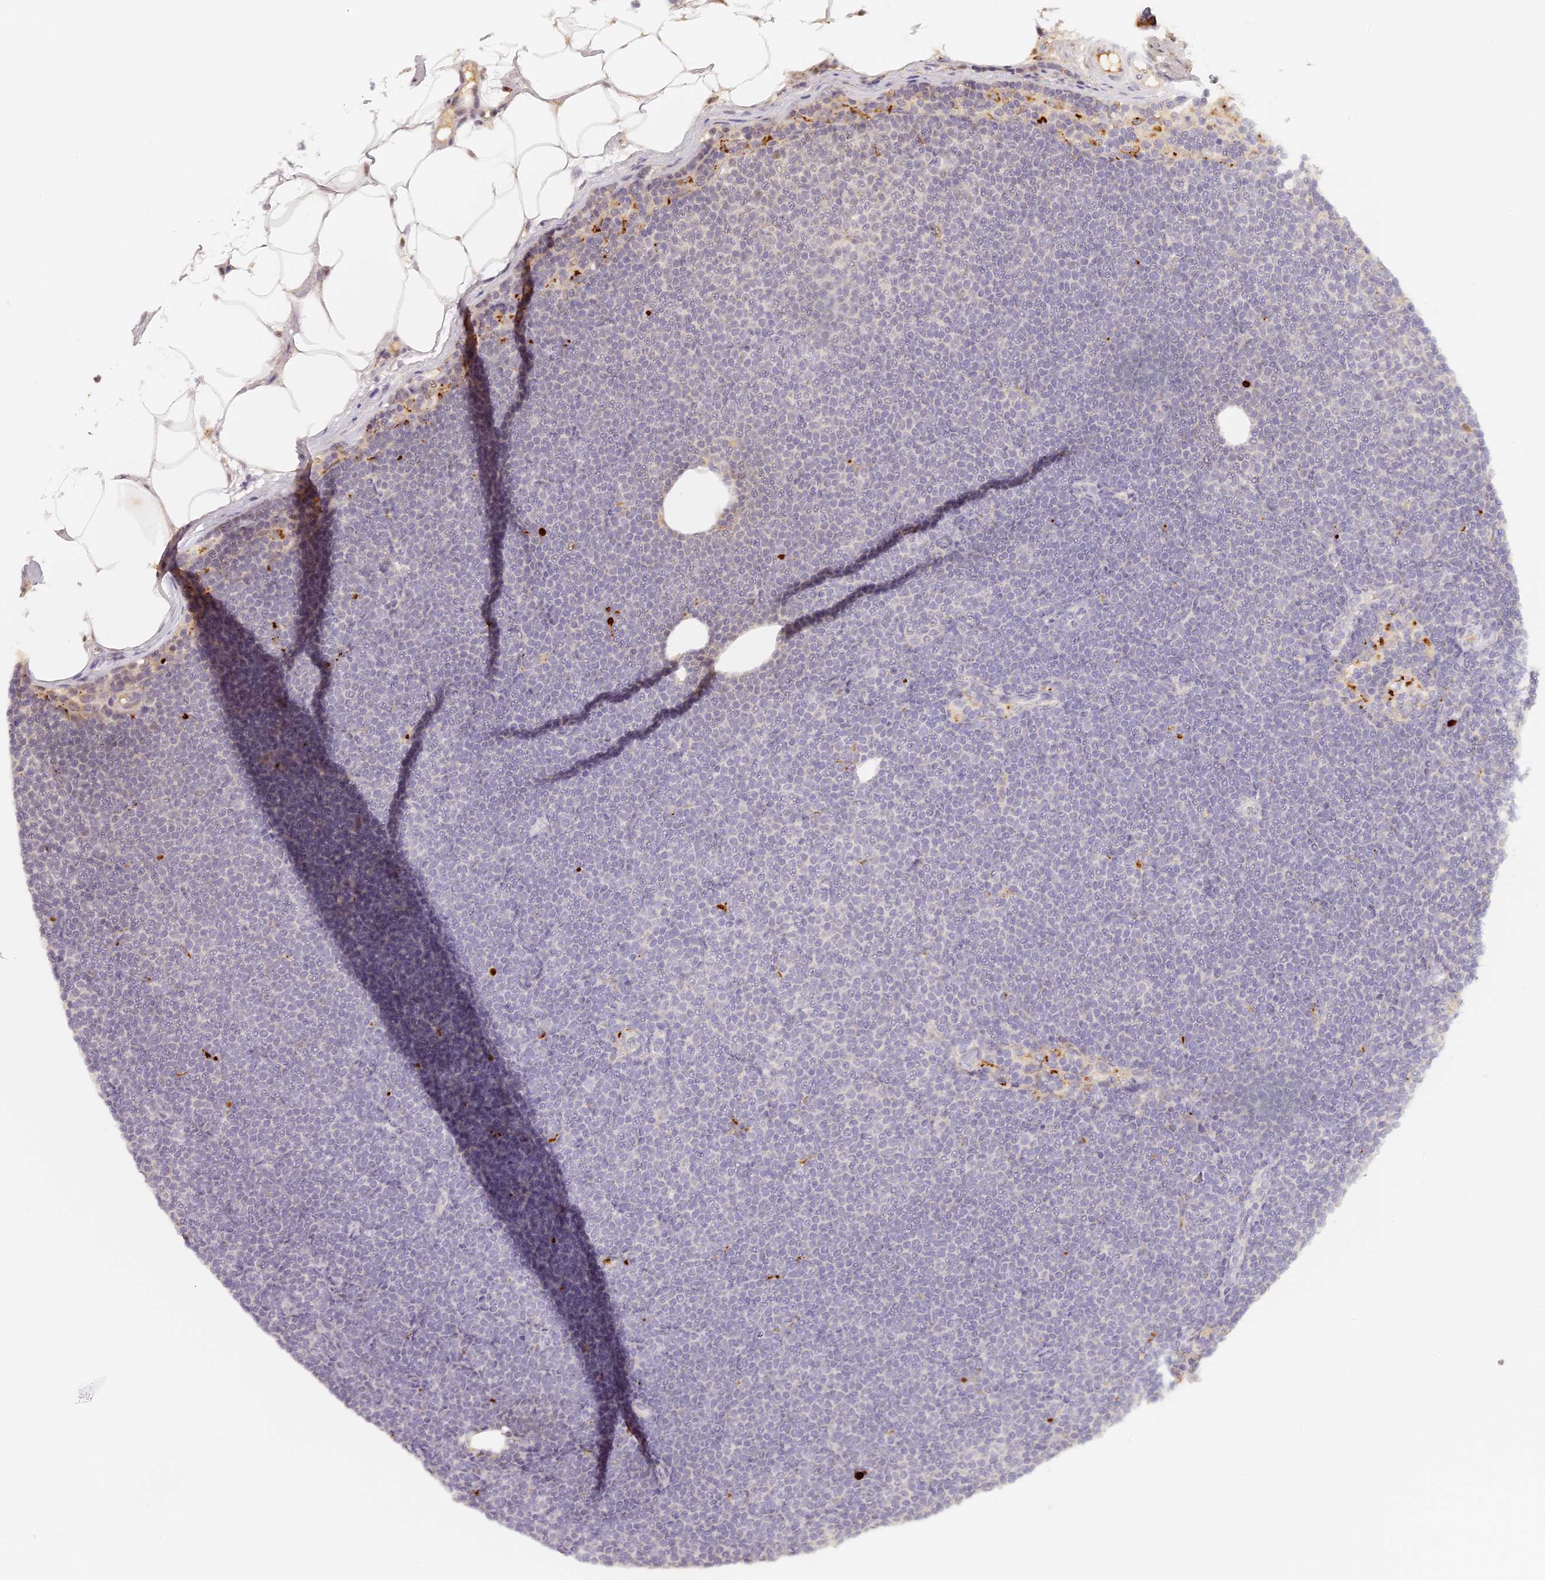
{"staining": {"intensity": "negative", "quantity": "none", "location": "none"}, "tissue": "lymphoma", "cell_type": "Tumor cells", "image_type": "cancer", "snomed": [{"axis": "morphology", "description": "Malignant lymphoma, non-Hodgkin's type, Low grade"}, {"axis": "topography", "description": "Lymph node"}], "caption": "Tumor cells show no significant protein expression in malignant lymphoma, non-Hodgkin's type (low-grade).", "gene": "ELL3", "patient": {"sex": "female", "age": 53}}